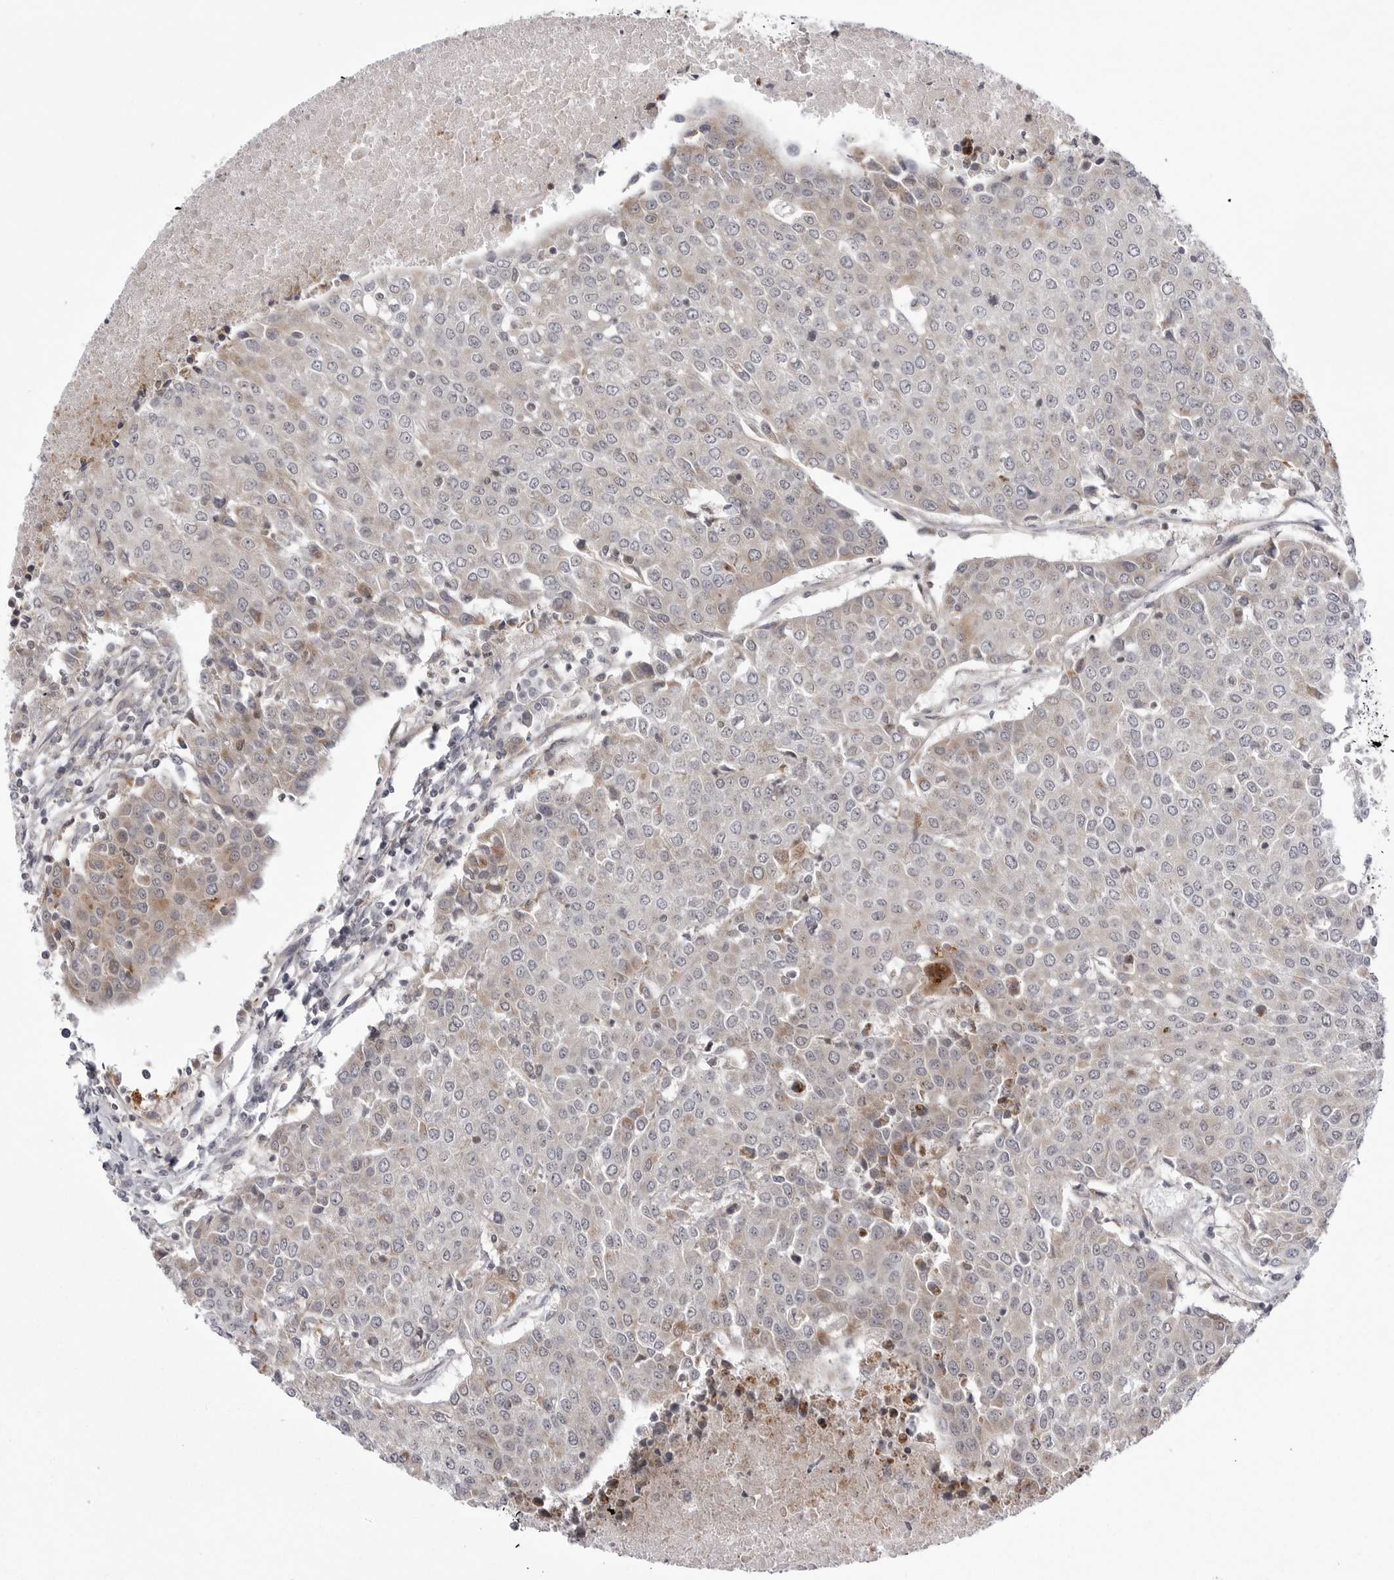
{"staining": {"intensity": "negative", "quantity": "none", "location": "none"}, "tissue": "urothelial cancer", "cell_type": "Tumor cells", "image_type": "cancer", "snomed": [{"axis": "morphology", "description": "Urothelial carcinoma, High grade"}, {"axis": "topography", "description": "Urinary bladder"}], "caption": "Tumor cells show no significant staining in urothelial cancer. Brightfield microscopy of immunohistochemistry stained with DAB (brown) and hematoxylin (blue), captured at high magnification.", "gene": "CCDC18", "patient": {"sex": "female", "age": 85}}